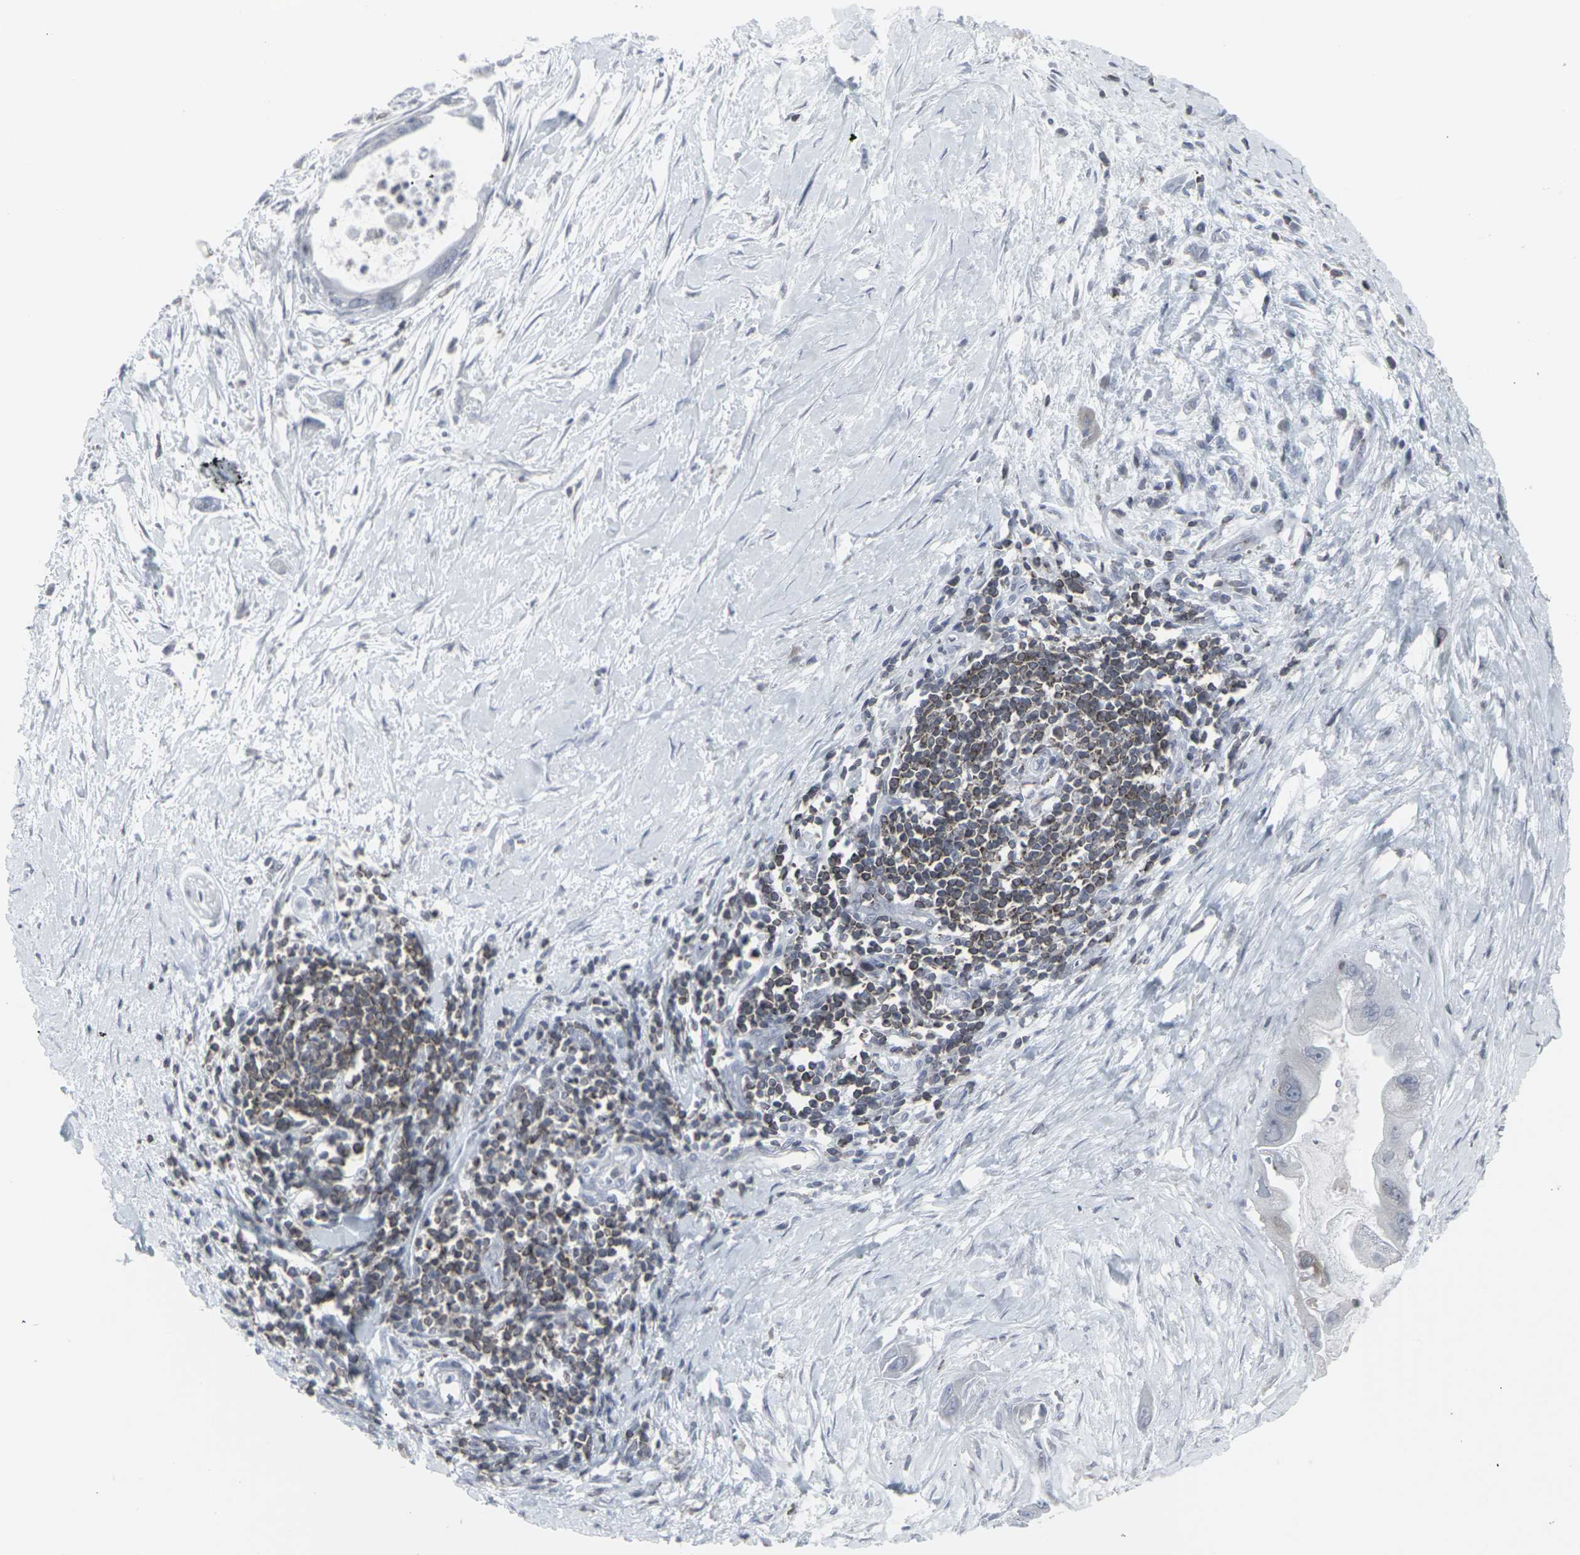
{"staining": {"intensity": "negative", "quantity": "none", "location": "none"}, "tissue": "pancreatic cancer", "cell_type": "Tumor cells", "image_type": "cancer", "snomed": [{"axis": "morphology", "description": "Adenocarcinoma, NOS"}, {"axis": "topography", "description": "Pancreas"}], "caption": "High power microscopy photomicrograph of an immunohistochemistry histopathology image of pancreatic adenocarcinoma, revealing no significant staining in tumor cells.", "gene": "APOBEC2", "patient": {"sex": "male", "age": 55}}